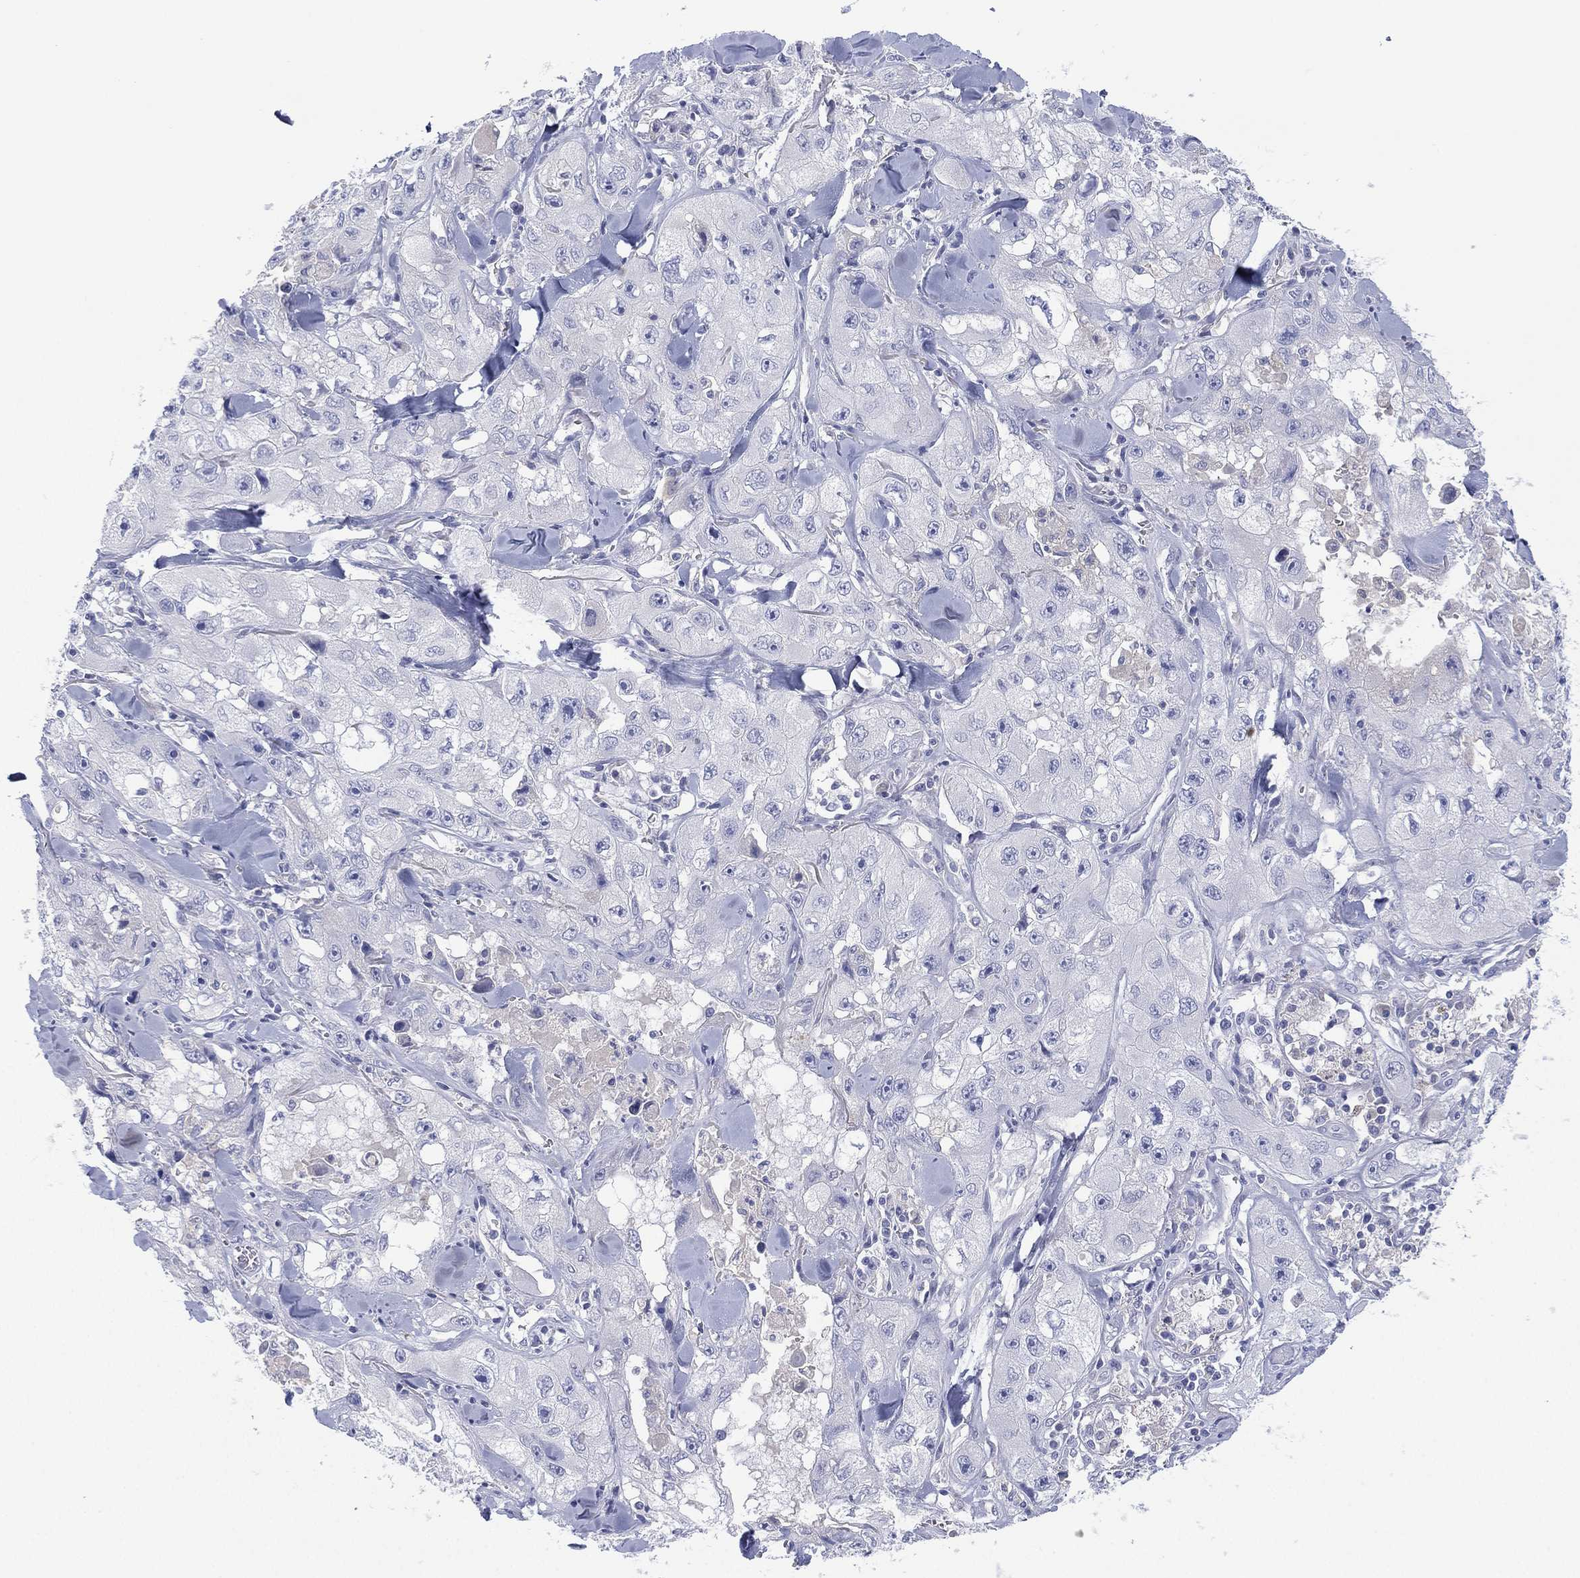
{"staining": {"intensity": "negative", "quantity": "none", "location": "none"}, "tissue": "skin cancer", "cell_type": "Tumor cells", "image_type": "cancer", "snomed": [{"axis": "morphology", "description": "Squamous cell carcinoma, NOS"}, {"axis": "topography", "description": "Skin"}, {"axis": "topography", "description": "Subcutis"}], "caption": "Immunohistochemistry of human skin cancer exhibits no positivity in tumor cells.", "gene": "CYP2D6", "patient": {"sex": "male", "age": 73}}